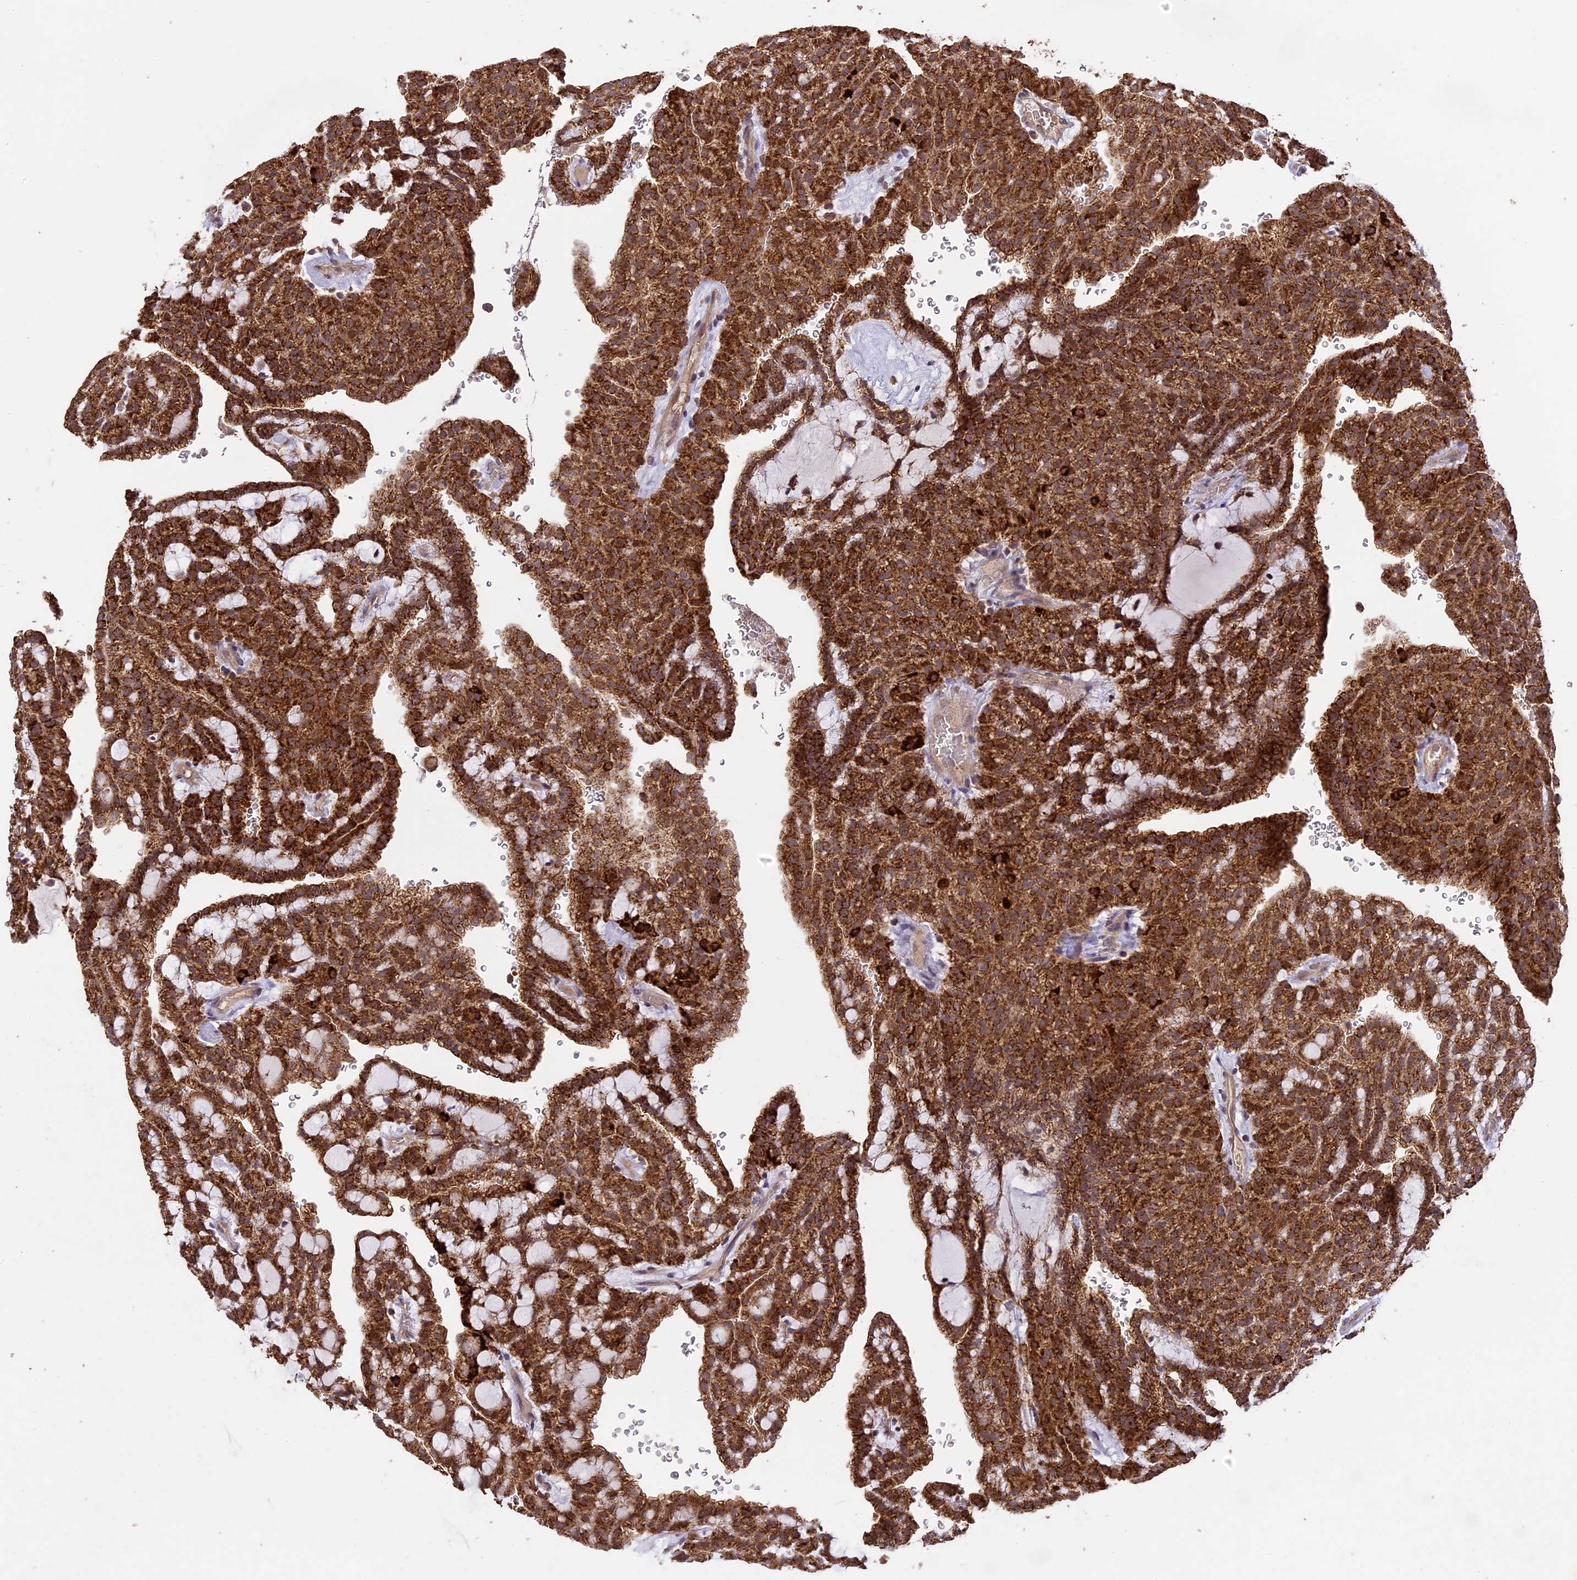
{"staining": {"intensity": "strong", "quantity": ">75%", "location": "cytoplasmic/membranous"}, "tissue": "renal cancer", "cell_type": "Tumor cells", "image_type": "cancer", "snomed": [{"axis": "morphology", "description": "Adenocarcinoma, NOS"}, {"axis": "topography", "description": "Kidney"}], "caption": "This photomicrograph shows renal cancer (adenocarcinoma) stained with immunohistochemistry to label a protein in brown. The cytoplasmic/membranous of tumor cells show strong positivity for the protein. Nuclei are counter-stained blue.", "gene": "TIGD7", "patient": {"sex": "male", "age": 63}}